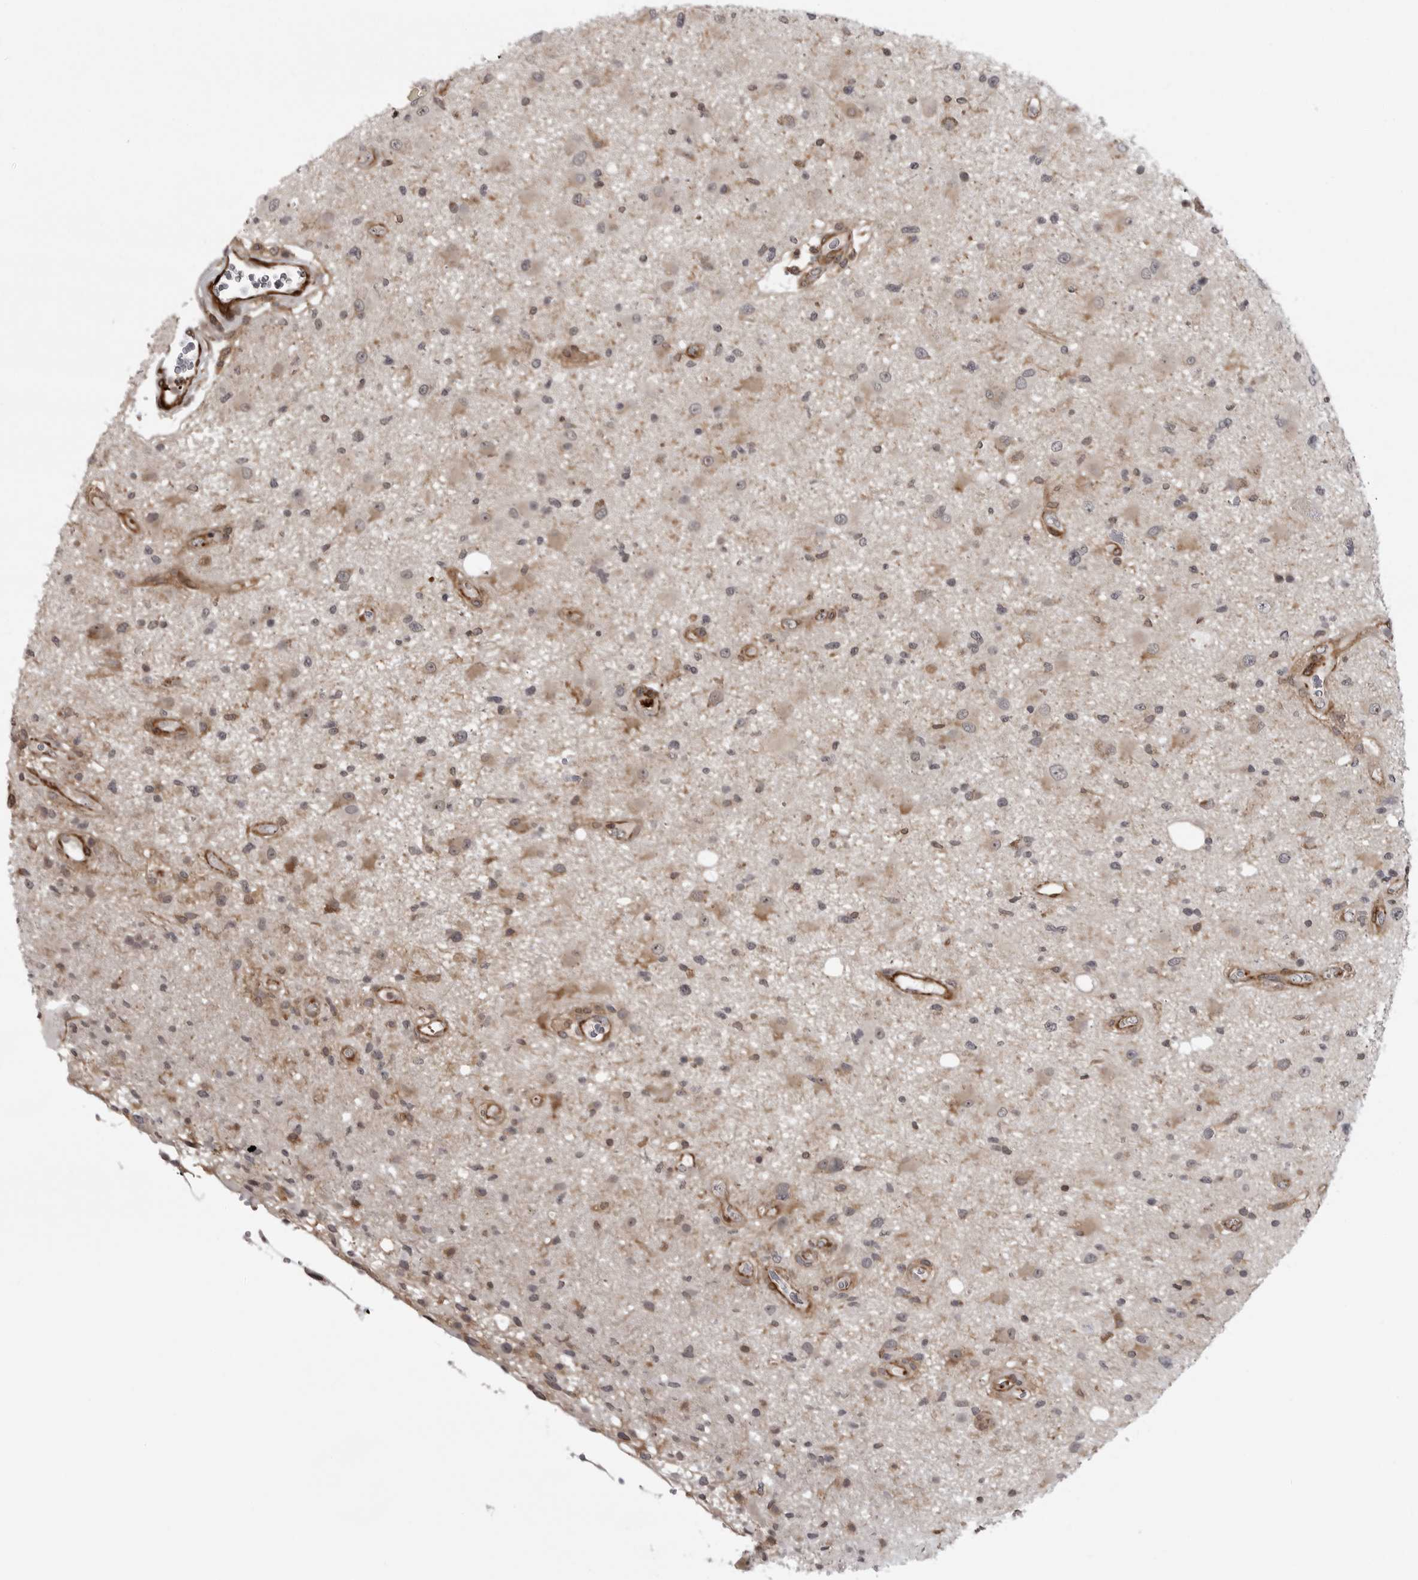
{"staining": {"intensity": "weak", "quantity": "25%-75%", "location": "cytoplasmic/membranous"}, "tissue": "glioma", "cell_type": "Tumor cells", "image_type": "cancer", "snomed": [{"axis": "morphology", "description": "Glioma, malignant, High grade"}, {"axis": "topography", "description": "Brain"}], "caption": "Malignant high-grade glioma was stained to show a protein in brown. There is low levels of weak cytoplasmic/membranous staining in approximately 25%-75% of tumor cells.", "gene": "TUT4", "patient": {"sex": "male", "age": 33}}